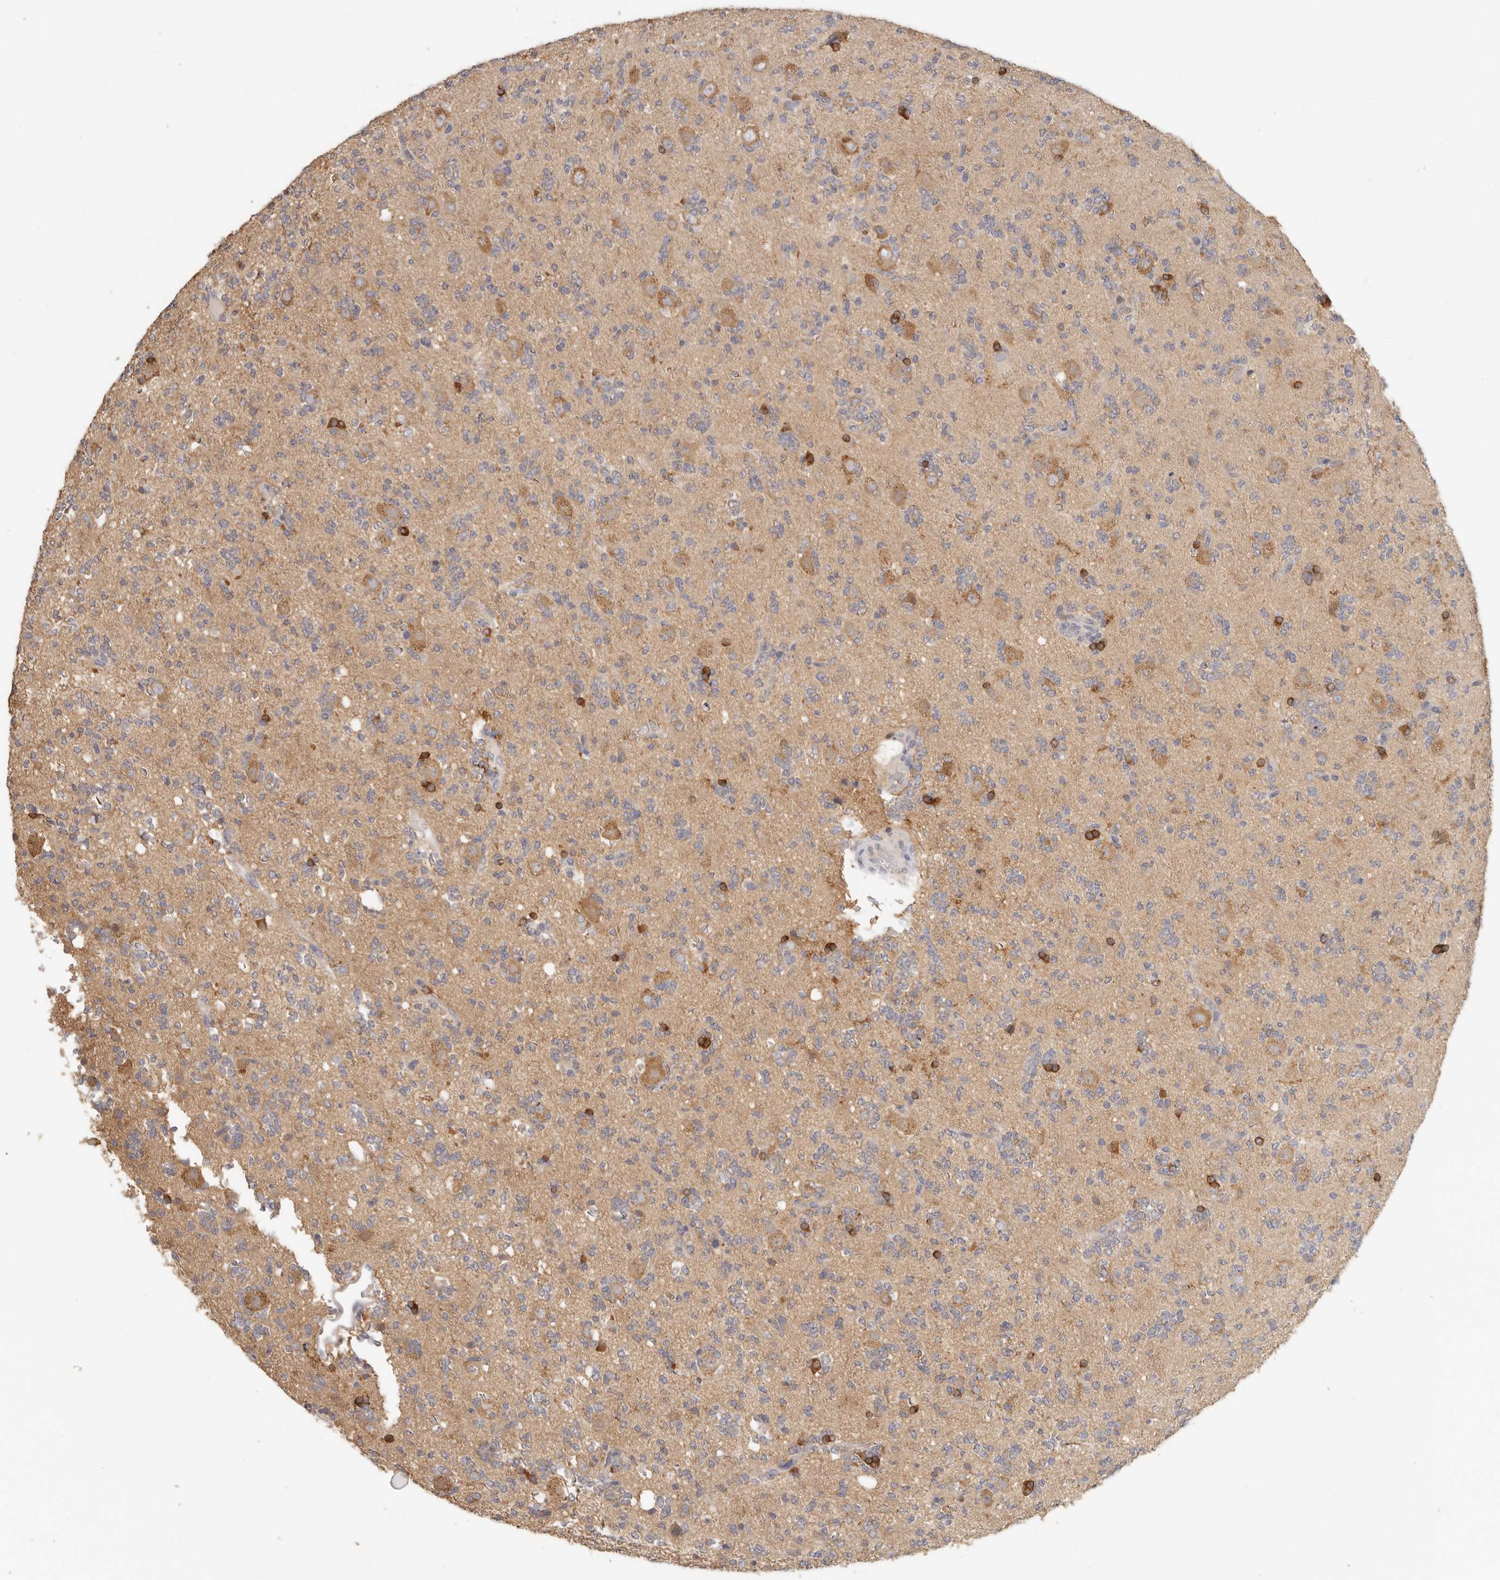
{"staining": {"intensity": "weak", "quantity": "<25%", "location": "cytoplasmic/membranous"}, "tissue": "glioma", "cell_type": "Tumor cells", "image_type": "cancer", "snomed": [{"axis": "morphology", "description": "Glioma, malignant, High grade"}, {"axis": "topography", "description": "Brain"}], "caption": "Histopathology image shows no protein expression in tumor cells of malignant high-grade glioma tissue.", "gene": "CSK", "patient": {"sex": "female", "age": 62}}